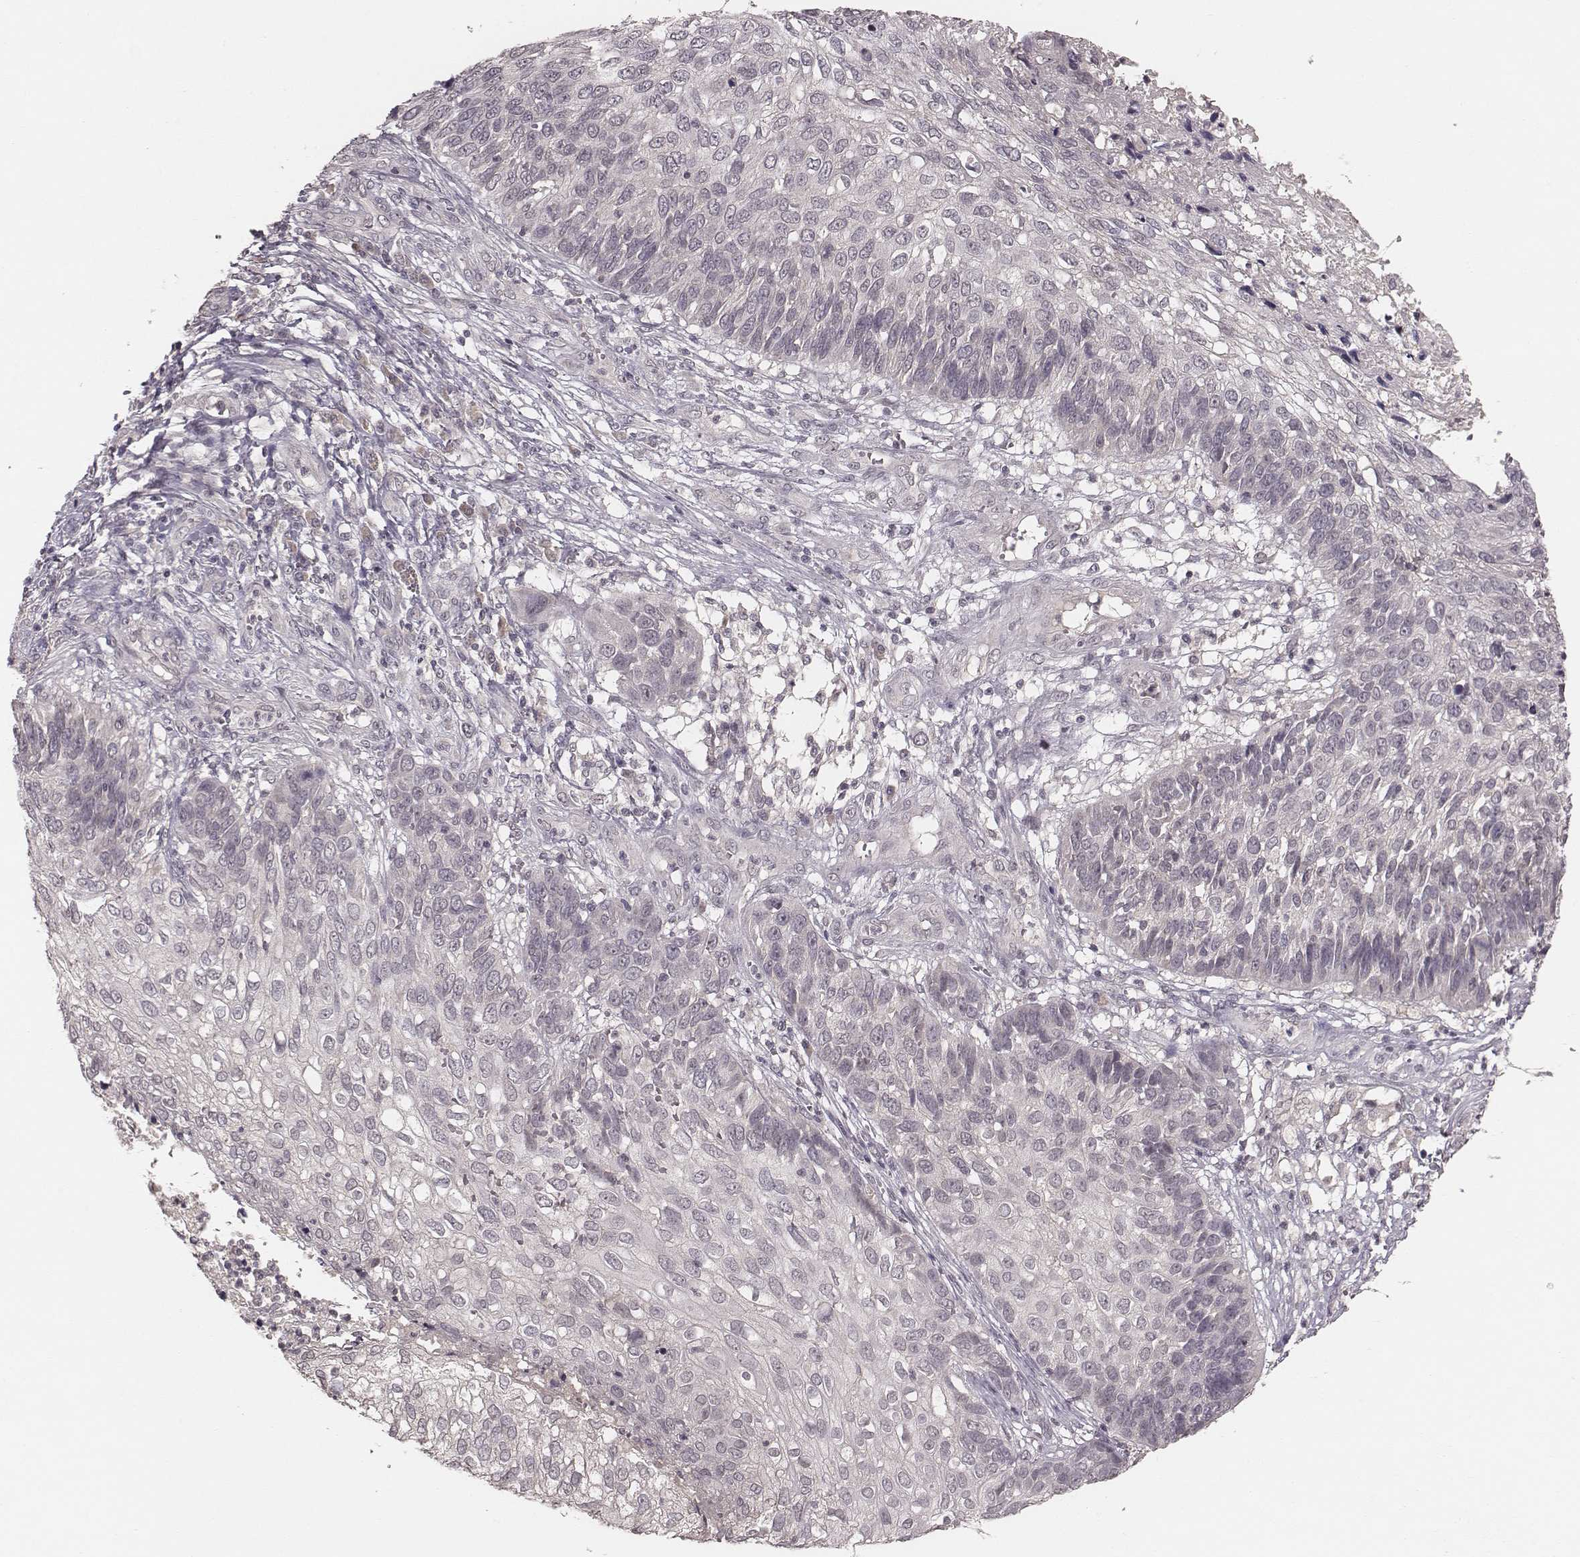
{"staining": {"intensity": "negative", "quantity": "none", "location": "none"}, "tissue": "skin cancer", "cell_type": "Tumor cells", "image_type": "cancer", "snomed": [{"axis": "morphology", "description": "Squamous cell carcinoma, NOS"}, {"axis": "topography", "description": "Skin"}], "caption": "Immunohistochemistry (IHC) photomicrograph of human skin cancer stained for a protein (brown), which reveals no positivity in tumor cells. The staining is performed using DAB brown chromogen with nuclei counter-stained in using hematoxylin.", "gene": "LY6K", "patient": {"sex": "male", "age": 92}}